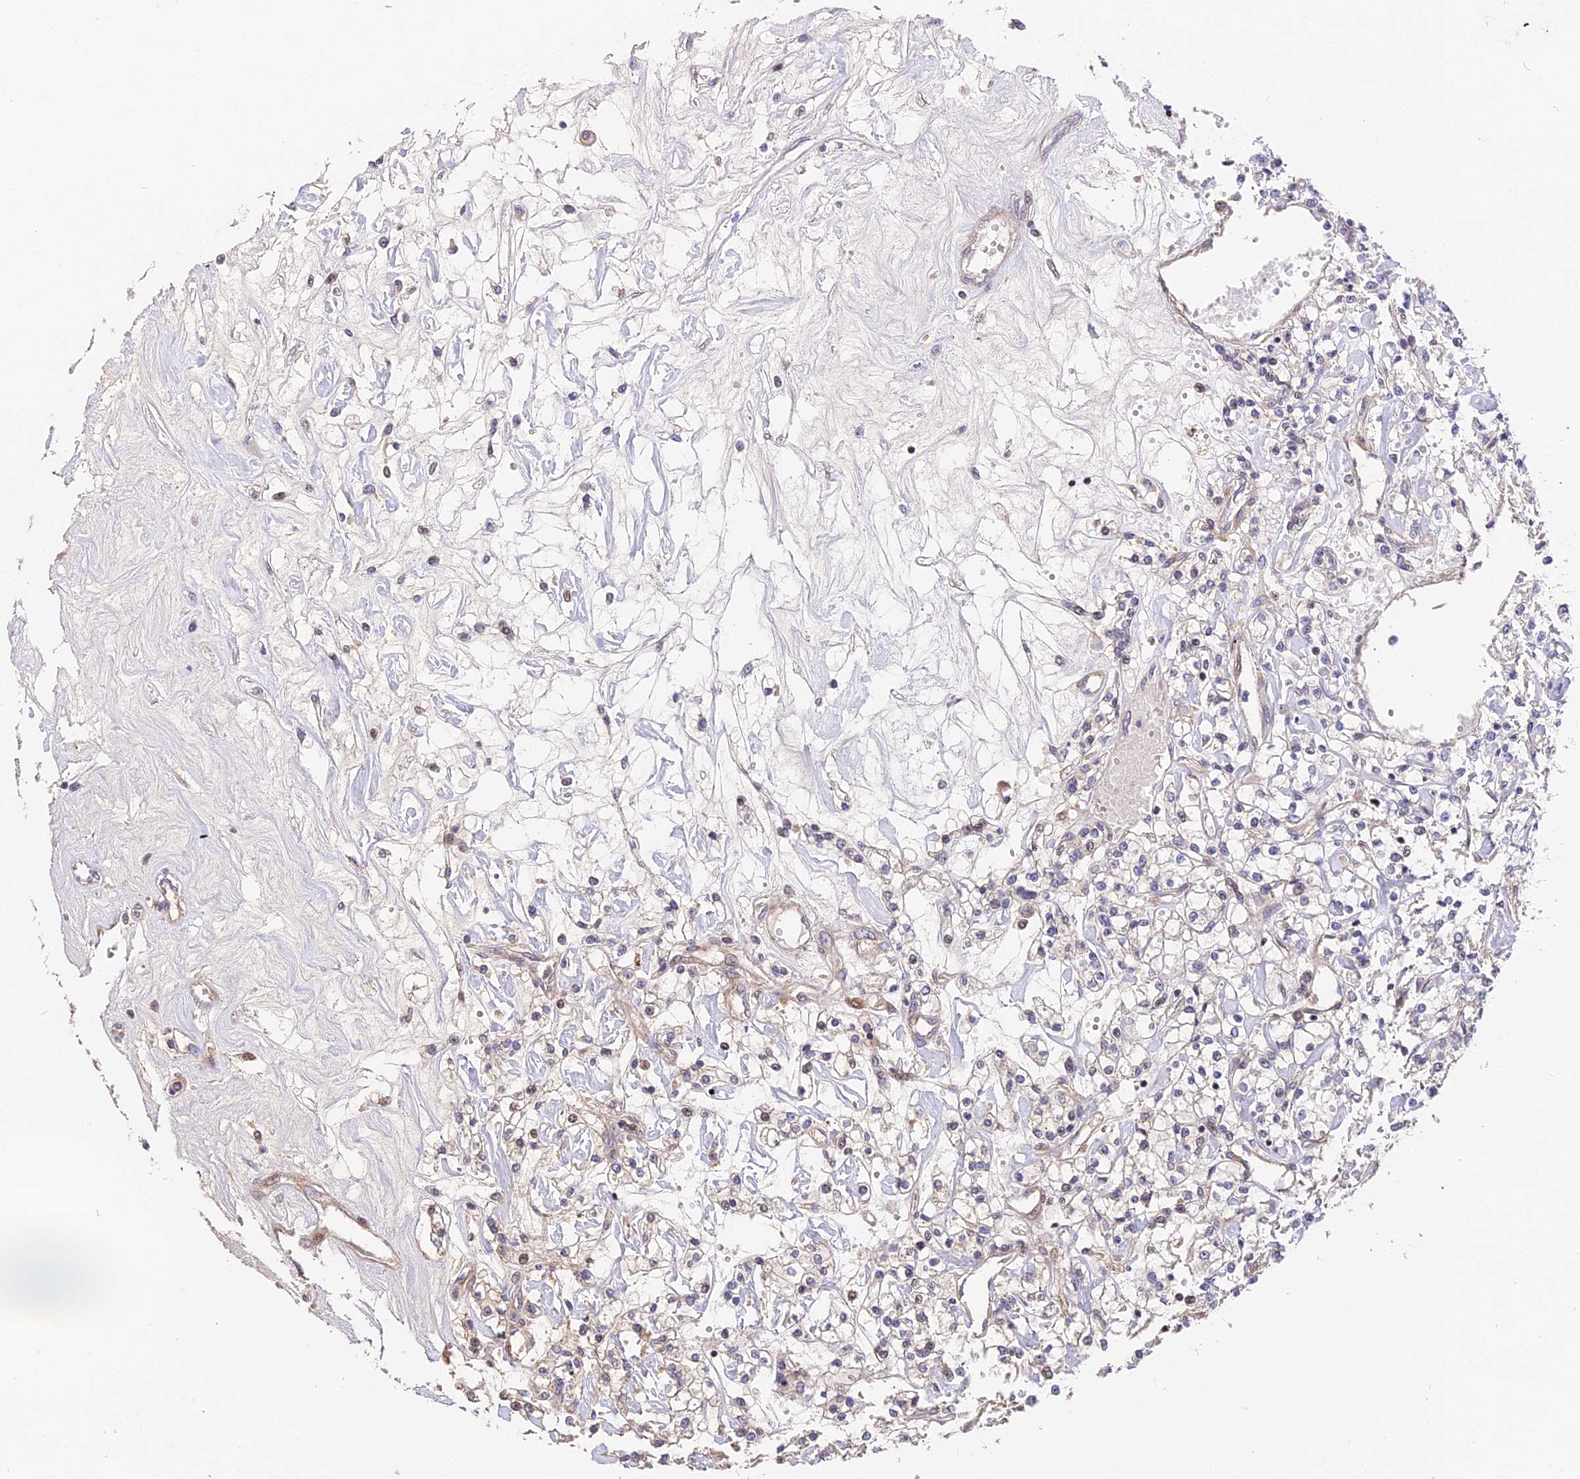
{"staining": {"intensity": "weak", "quantity": "<25%", "location": "cytoplasmic/membranous"}, "tissue": "renal cancer", "cell_type": "Tumor cells", "image_type": "cancer", "snomed": [{"axis": "morphology", "description": "Adenocarcinoma, NOS"}, {"axis": "topography", "description": "Kidney"}], "caption": "Image shows no significant protein staining in tumor cells of renal cancer.", "gene": "ARHGAP17", "patient": {"sex": "female", "age": 59}}